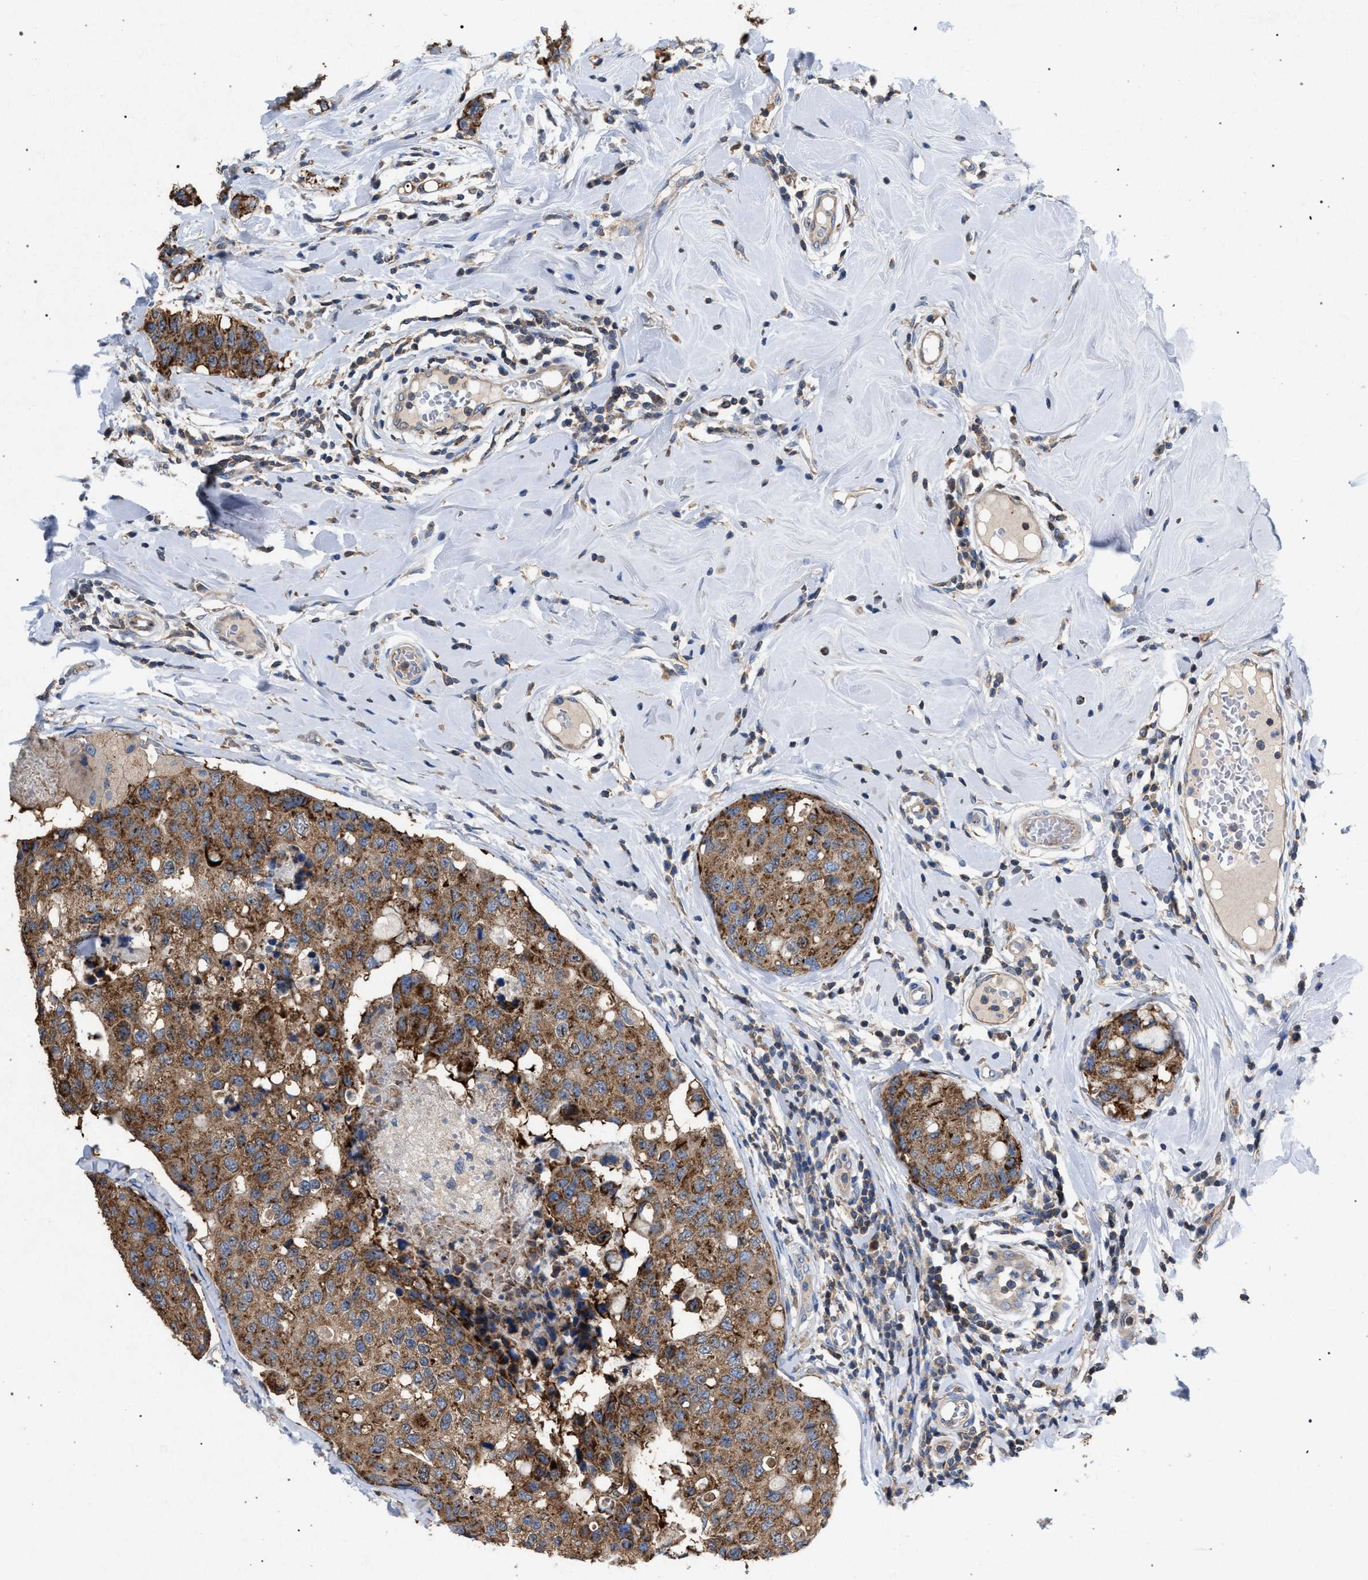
{"staining": {"intensity": "moderate", "quantity": ">75%", "location": "cytoplasmic/membranous"}, "tissue": "breast cancer", "cell_type": "Tumor cells", "image_type": "cancer", "snomed": [{"axis": "morphology", "description": "Duct carcinoma"}, {"axis": "topography", "description": "Breast"}], "caption": "The micrograph shows a brown stain indicating the presence of a protein in the cytoplasmic/membranous of tumor cells in intraductal carcinoma (breast). The protein of interest is shown in brown color, while the nuclei are stained blue.", "gene": "VPS13A", "patient": {"sex": "female", "age": 27}}